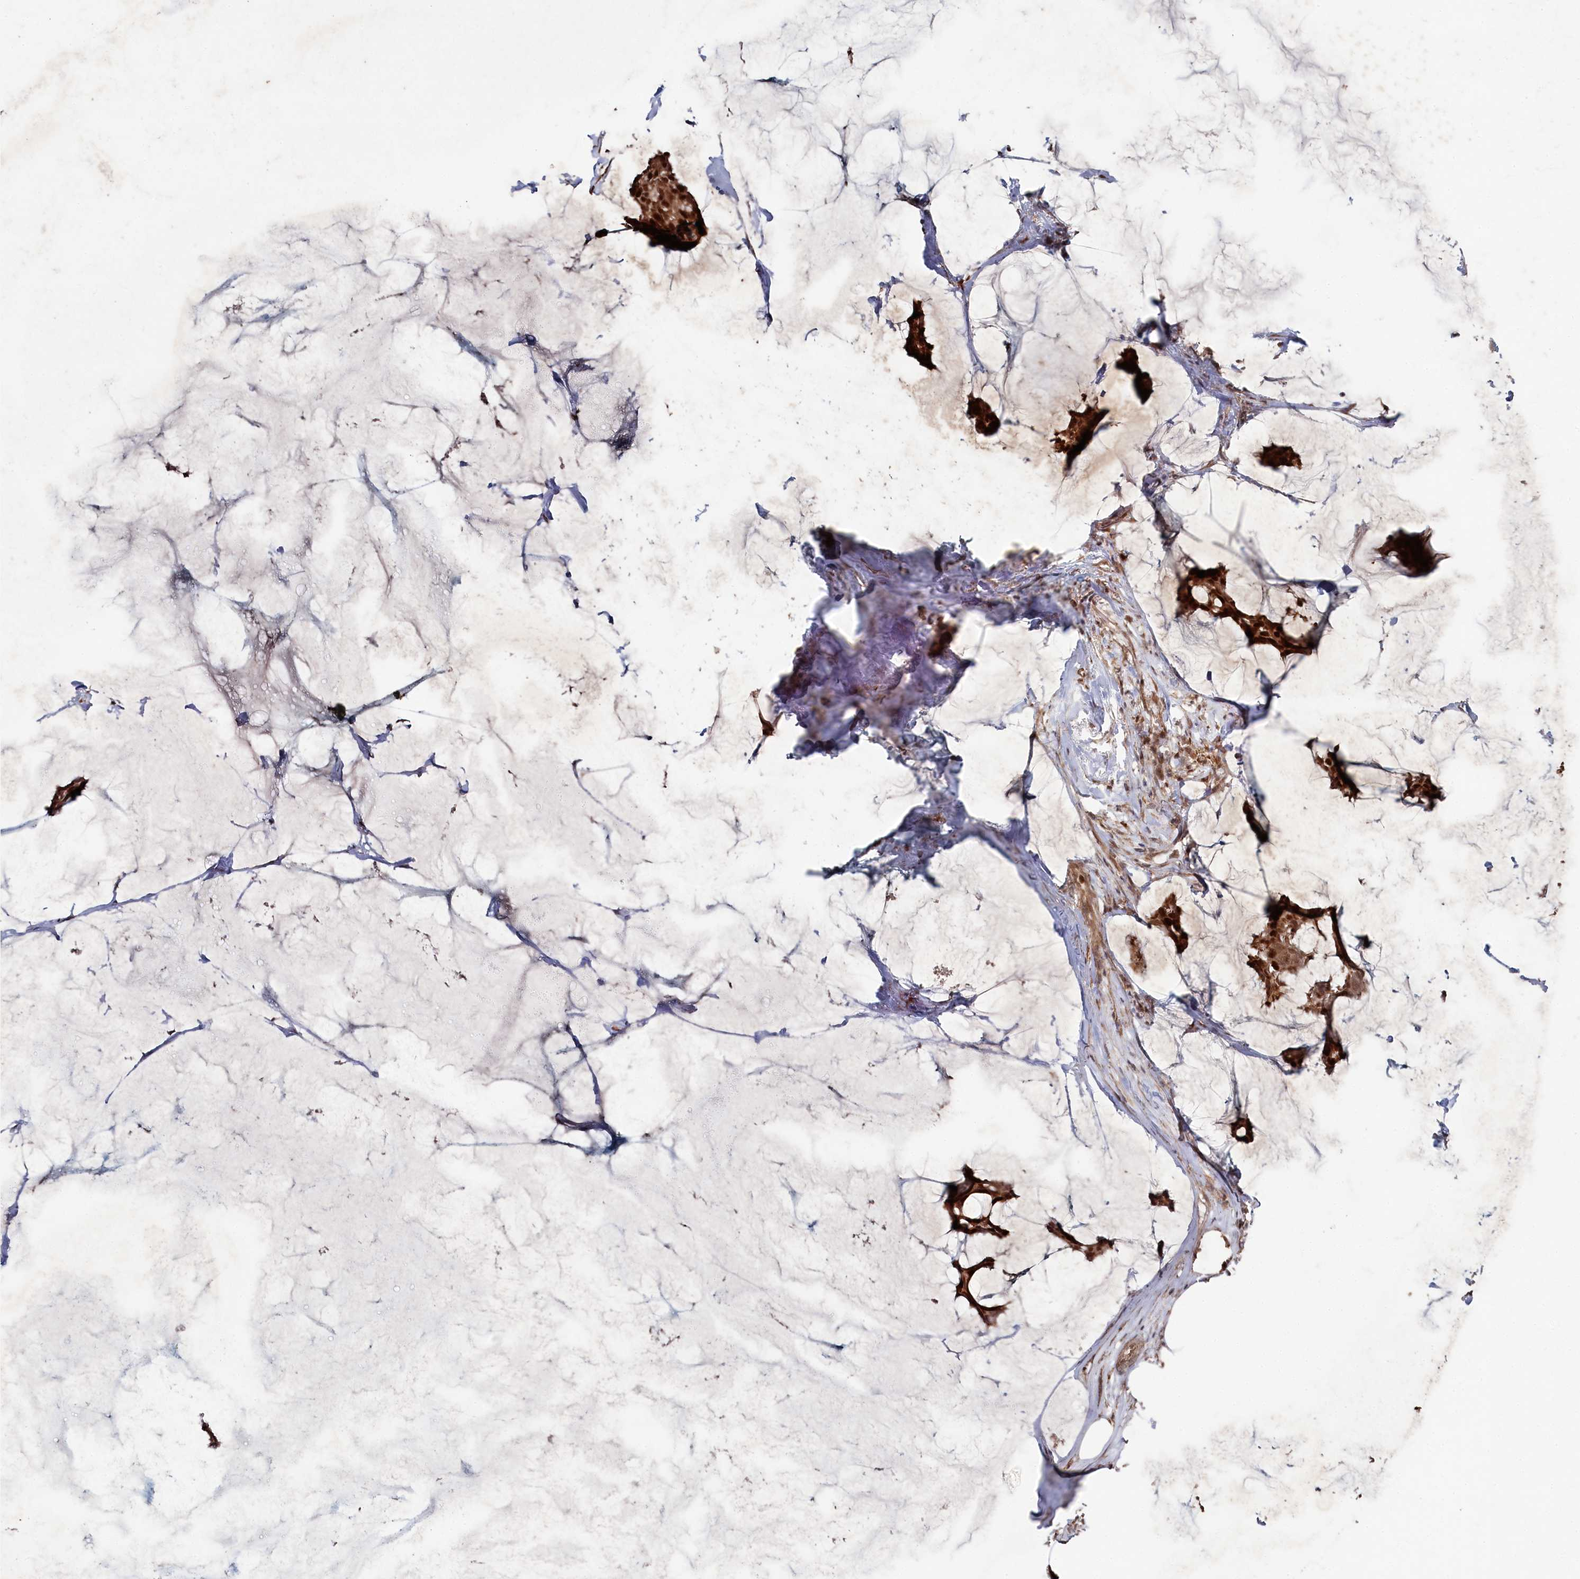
{"staining": {"intensity": "strong", "quantity": ">75%", "location": "cytoplasmic/membranous,nuclear"}, "tissue": "breast cancer", "cell_type": "Tumor cells", "image_type": "cancer", "snomed": [{"axis": "morphology", "description": "Duct carcinoma"}, {"axis": "topography", "description": "Breast"}], "caption": "Breast cancer (intraductal carcinoma) stained for a protein (brown) shows strong cytoplasmic/membranous and nuclear positive staining in about >75% of tumor cells.", "gene": "BORCS7", "patient": {"sex": "female", "age": 93}}